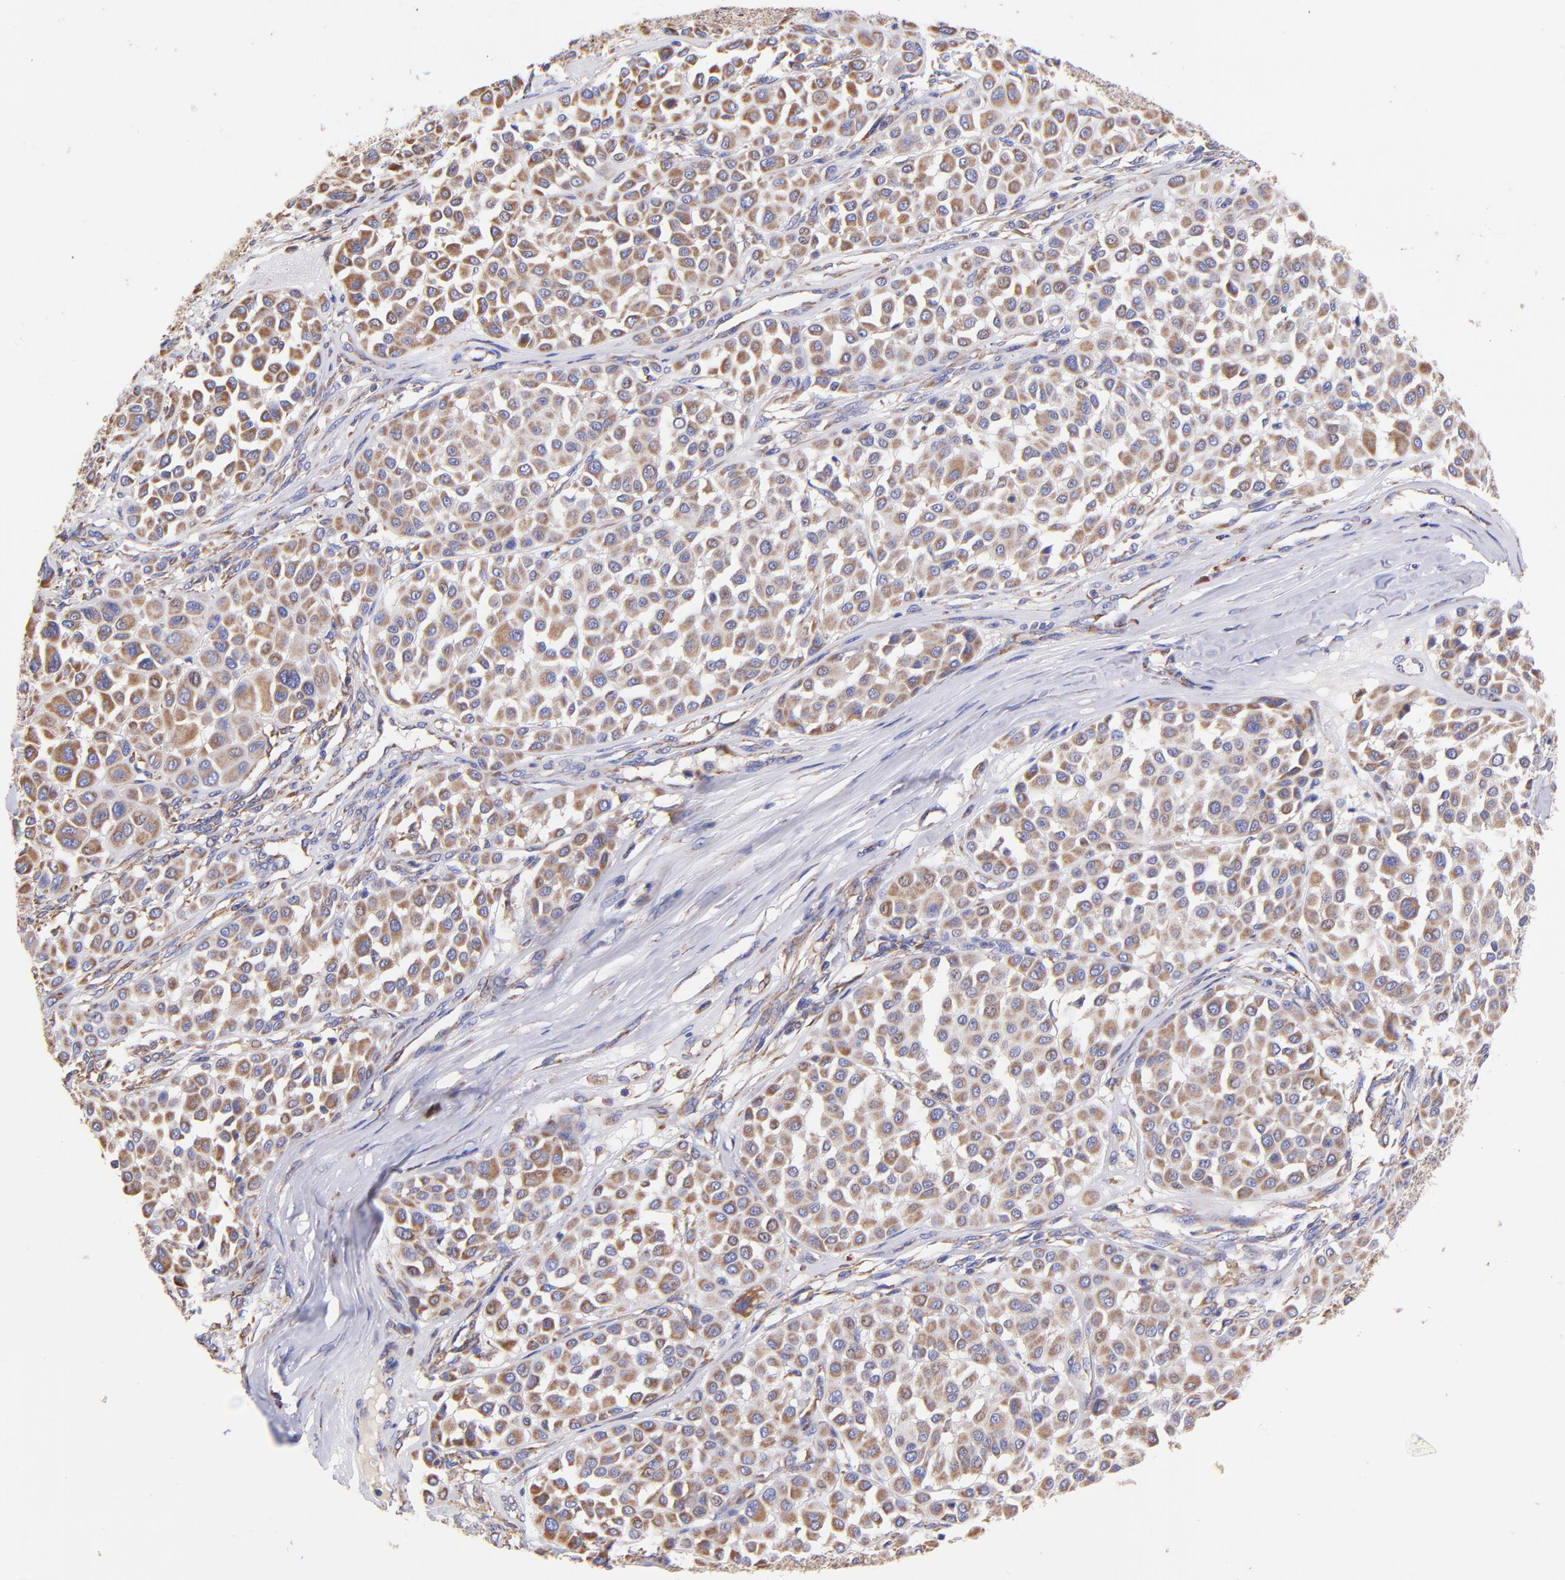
{"staining": {"intensity": "weak", "quantity": ">75%", "location": "cytoplasmic/membranous"}, "tissue": "melanoma", "cell_type": "Tumor cells", "image_type": "cancer", "snomed": [{"axis": "morphology", "description": "Malignant melanoma, Metastatic site"}, {"axis": "topography", "description": "Soft tissue"}], "caption": "A brown stain shows weak cytoplasmic/membranous expression of a protein in human malignant melanoma (metastatic site) tumor cells.", "gene": "PREX1", "patient": {"sex": "male", "age": 41}}